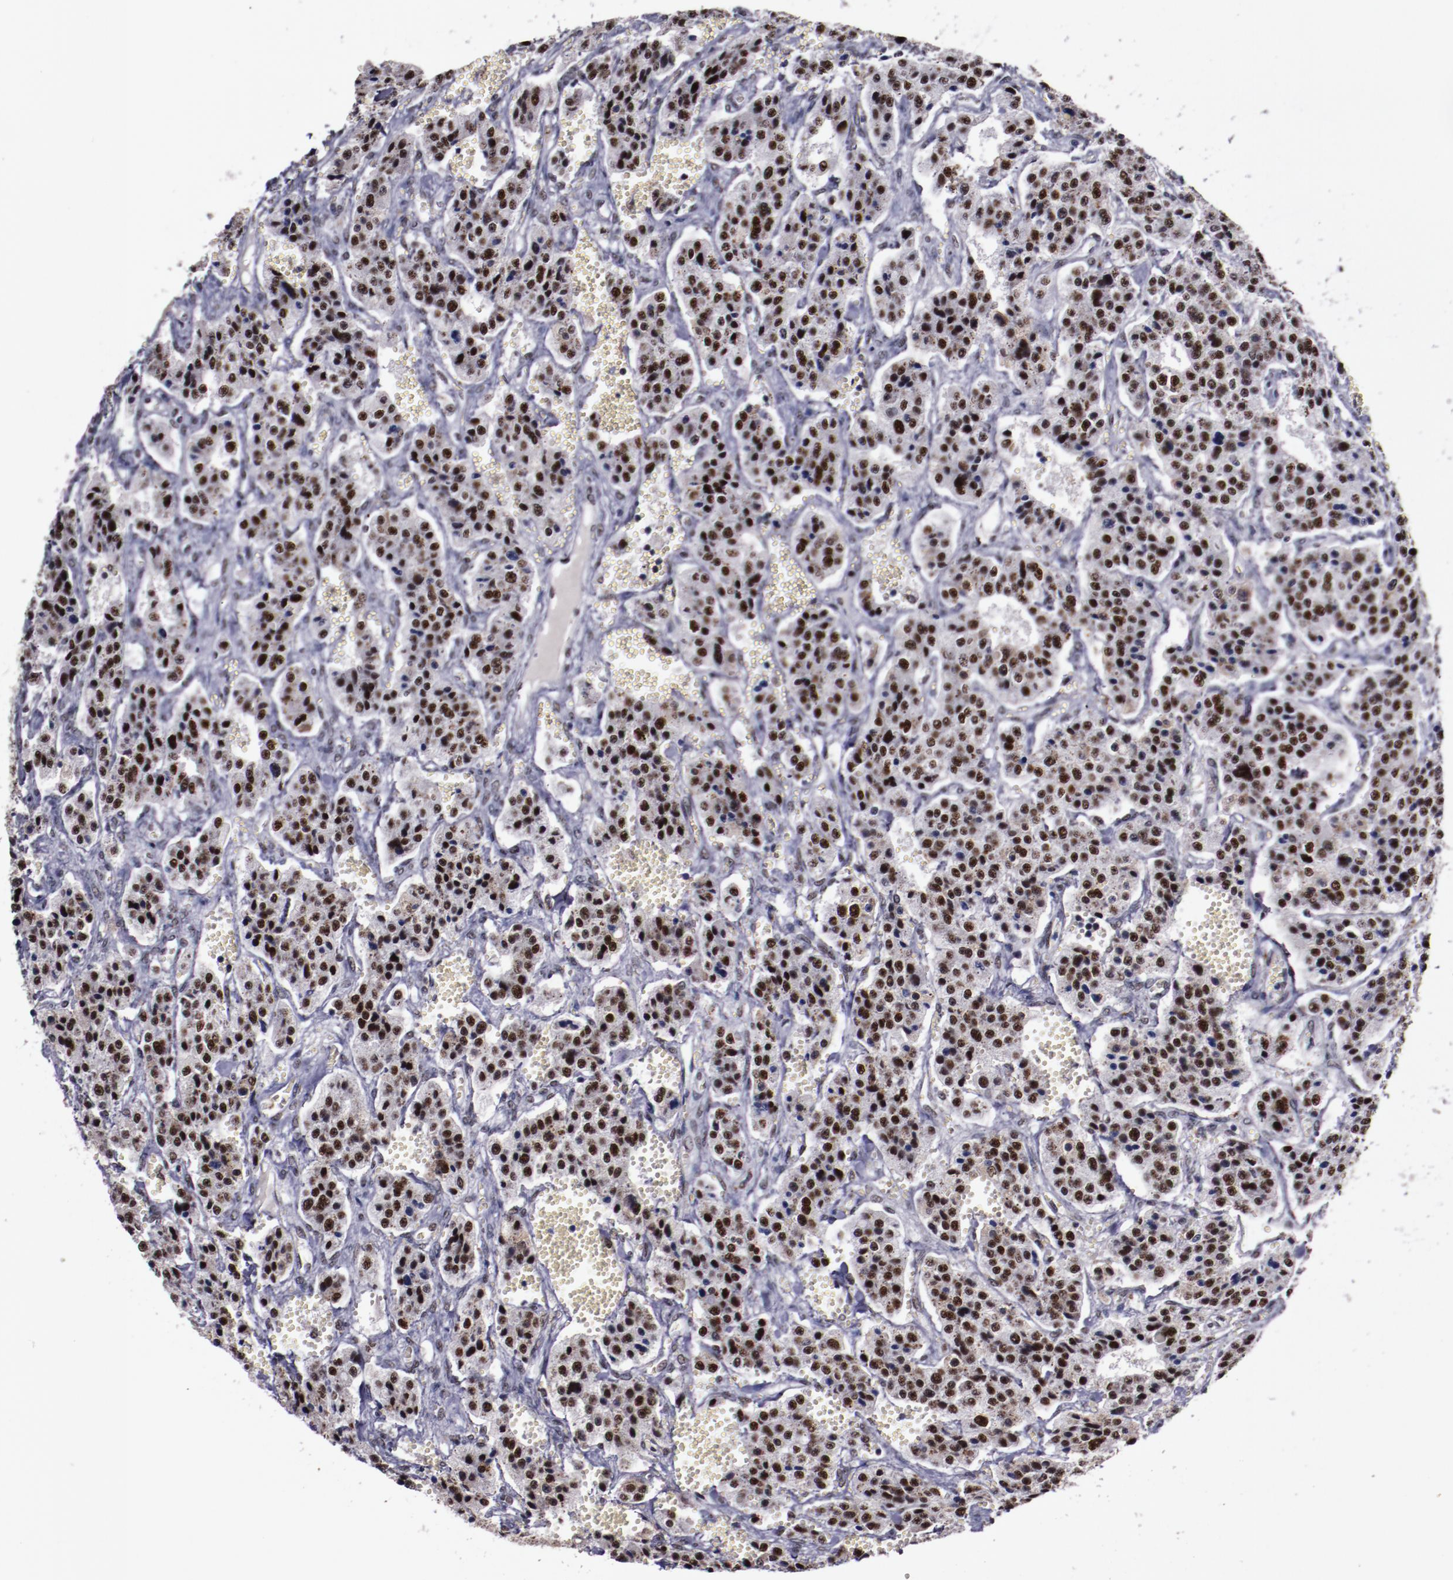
{"staining": {"intensity": "strong", "quantity": ">75%", "location": "nuclear"}, "tissue": "carcinoid", "cell_type": "Tumor cells", "image_type": "cancer", "snomed": [{"axis": "morphology", "description": "Carcinoid, malignant, NOS"}, {"axis": "topography", "description": "Small intestine"}], "caption": "The photomicrograph reveals immunohistochemical staining of carcinoid. There is strong nuclear expression is identified in approximately >75% of tumor cells. The staining was performed using DAB (3,3'-diaminobenzidine), with brown indicating positive protein expression. Nuclei are stained blue with hematoxylin.", "gene": "PPP4R3A", "patient": {"sex": "male", "age": 52}}